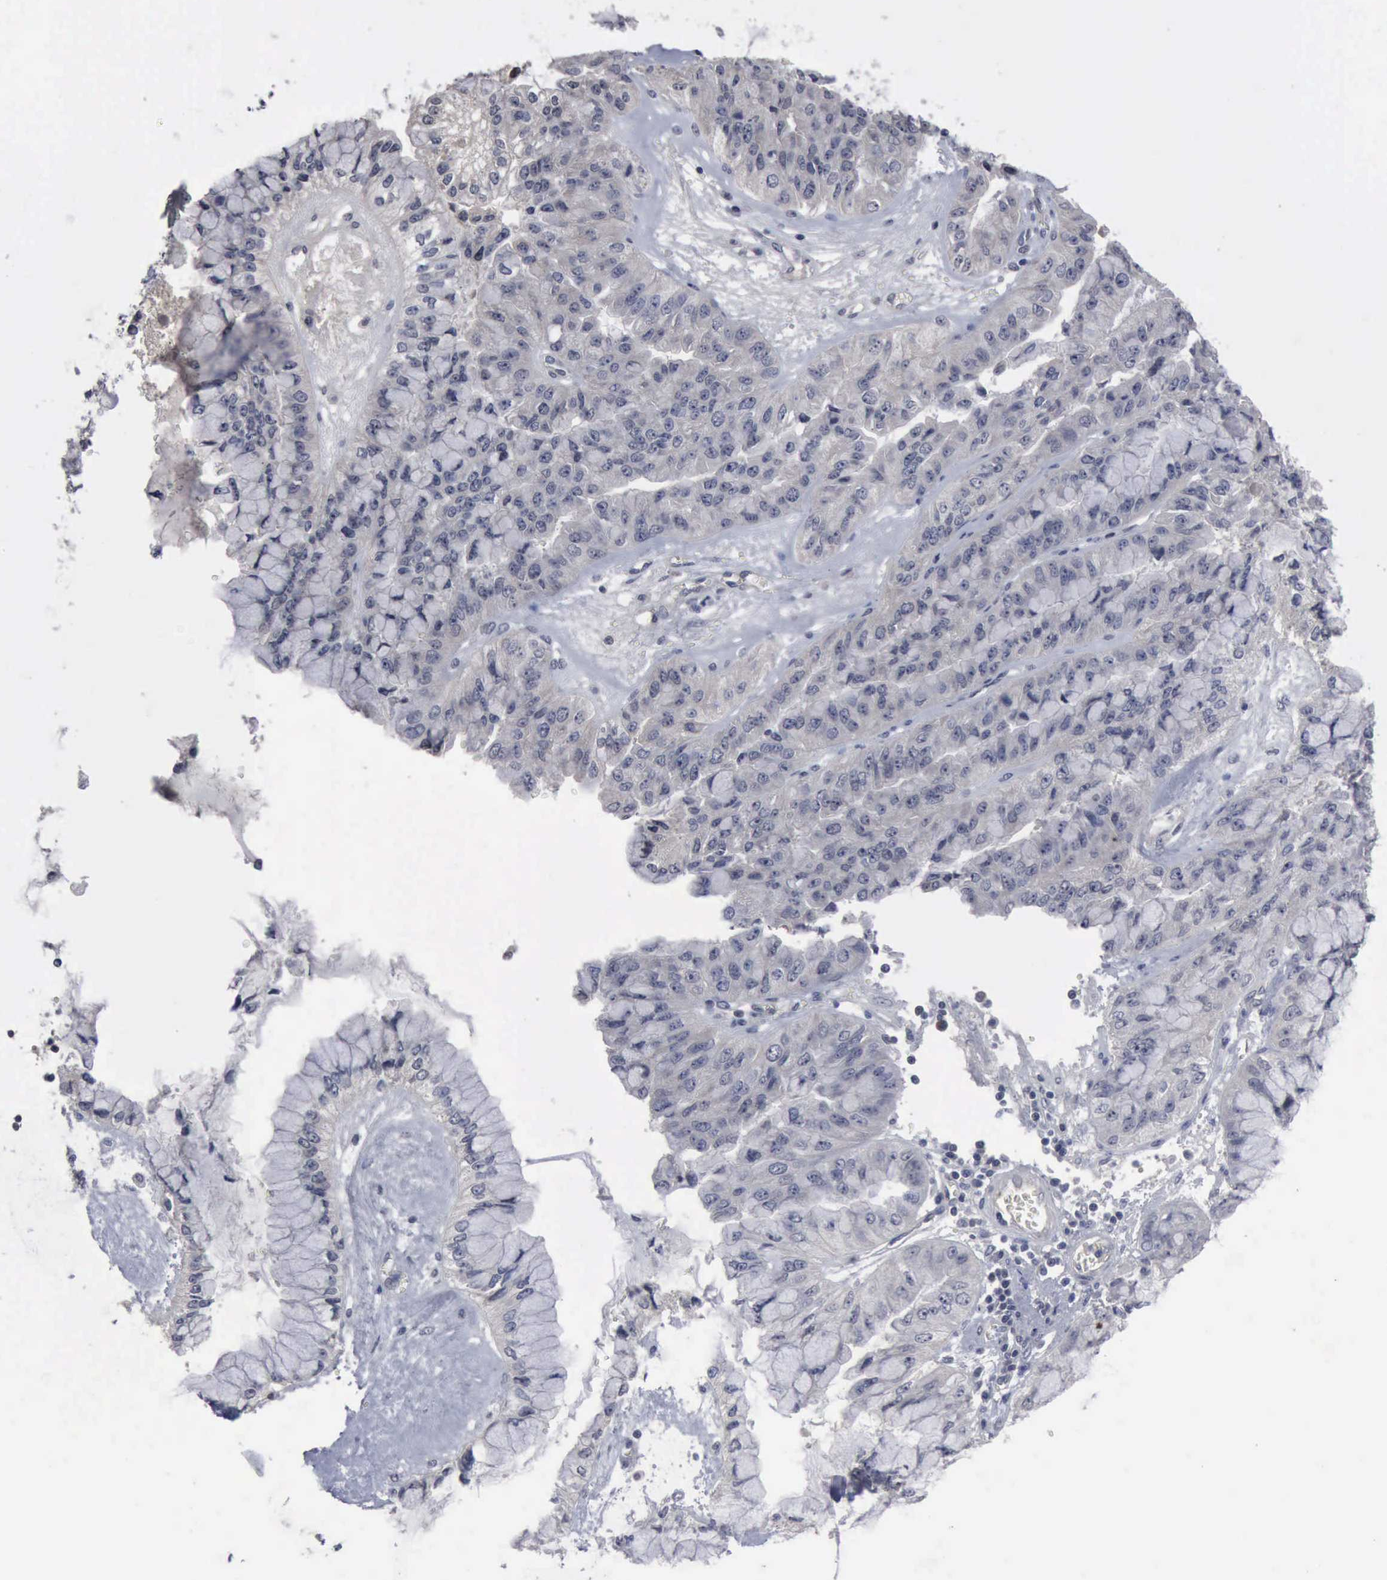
{"staining": {"intensity": "negative", "quantity": "none", "location": "none"}, "tissue": "liver cancer", "cell_type": "Tumor cells", "image_type": "cancer", "snomed": [{"axis": "morphology", "description": "Cholangiocarcinoma"}, {"axis": "topography", "description": "Liver"}], "caption": "An IHC image of liver cancer (cholangiocarcinoma) is shown. There is no staining in tumor cells of liver cancer (cholangiocarcinoma).", "gene": "MYO18B", "patient": {"sex": "female", "age": 79}}